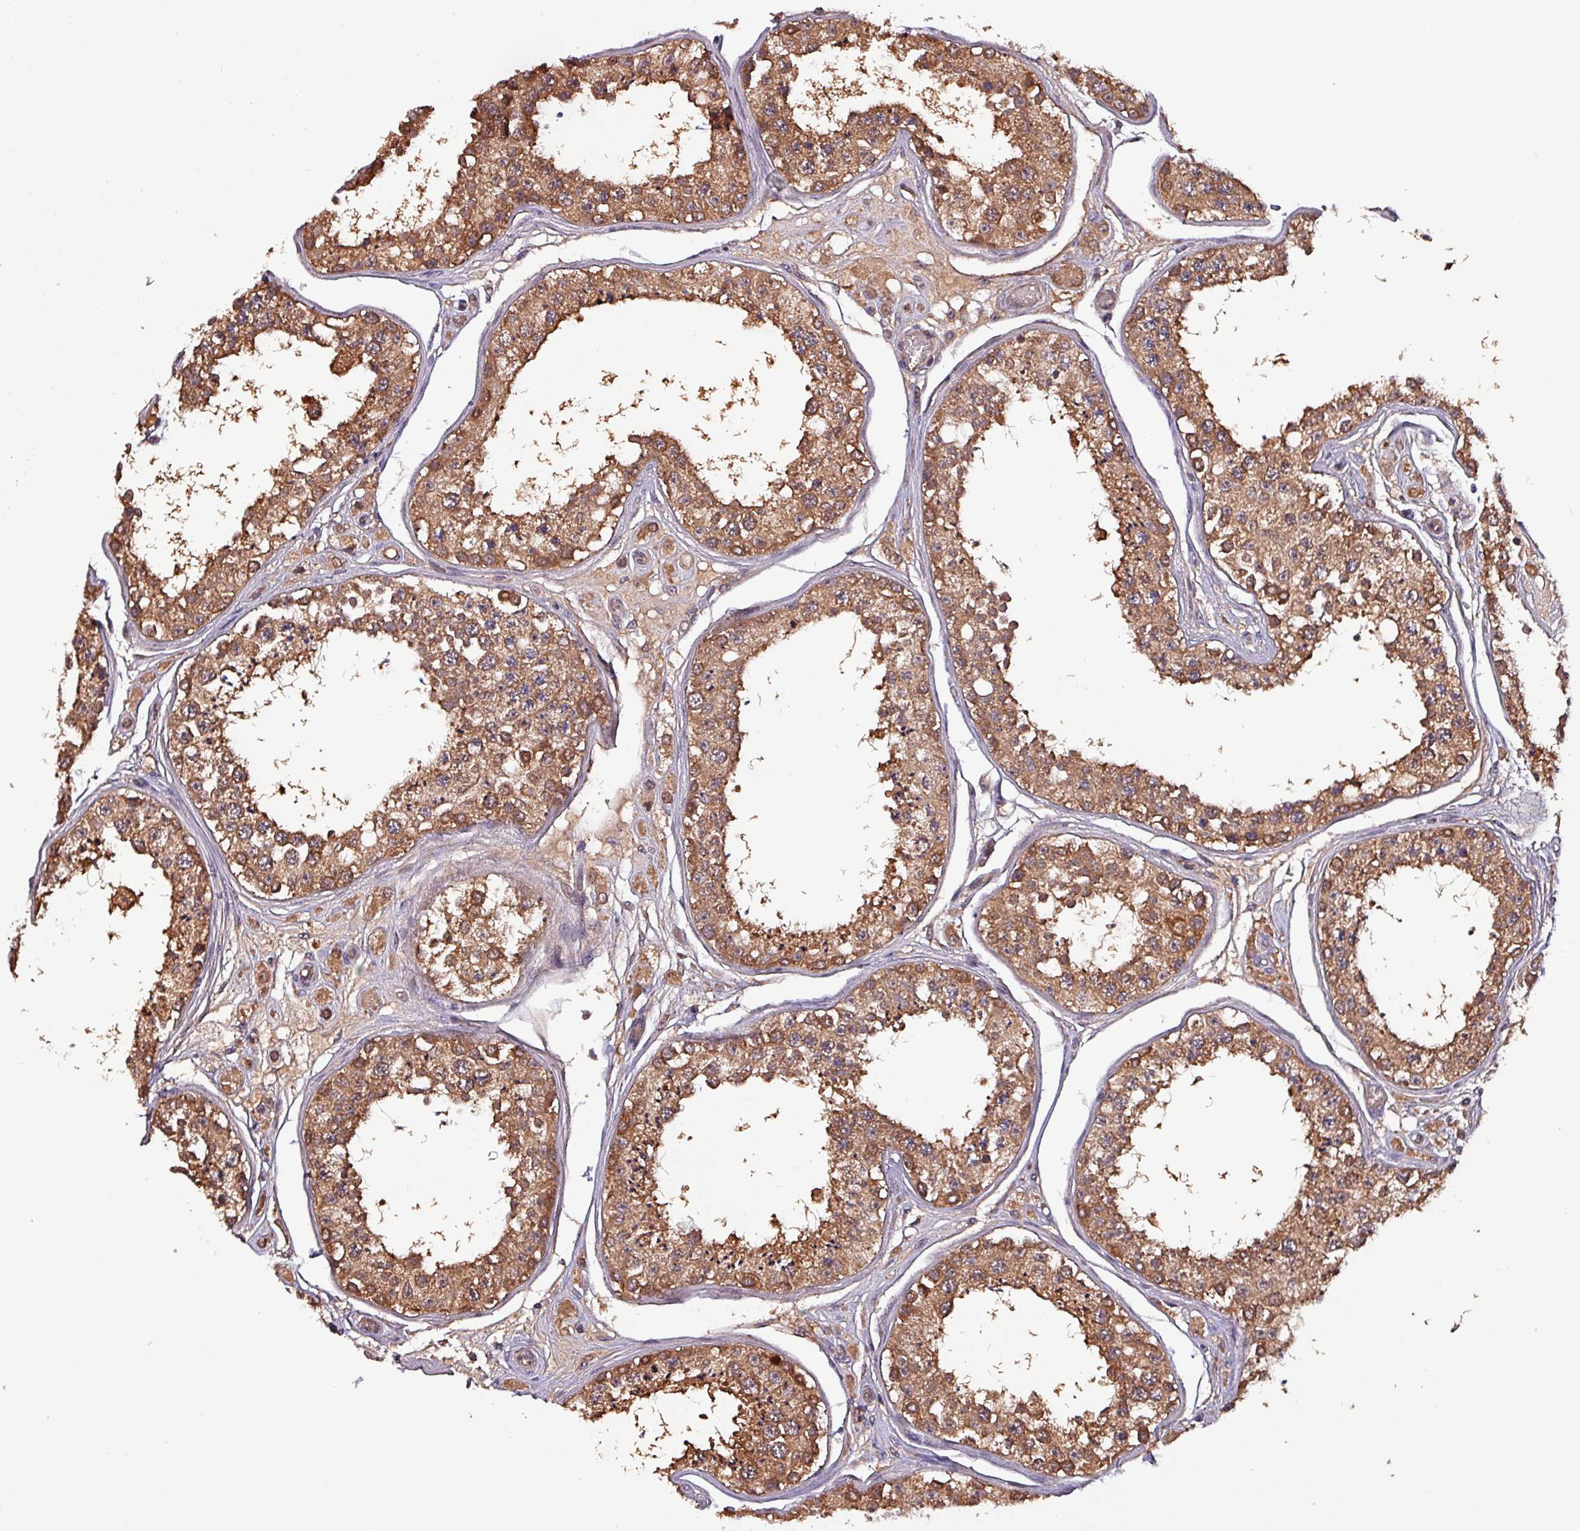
{"staining": {"intensity": "moderate", "quantity": ">75%", "location": "cytoplasmic/membranous,nuclear"}, "tissue": "testis", "cell_type": "Cells in seminiferous ducts", "image_type": "normal", "snomed": [{"axis": "morphology", "description": "Normal tissue, NOS"}, {"axis": "topography", "description": "Testis"}], "caption": "Moderate cytoplasmic/membranous,nuclear protein staining is identified in about >75% of cells in seminiferous ducts in testis.", "gene": "PAFAH1B2", "patient": {"sex": "male", "age": 25}}